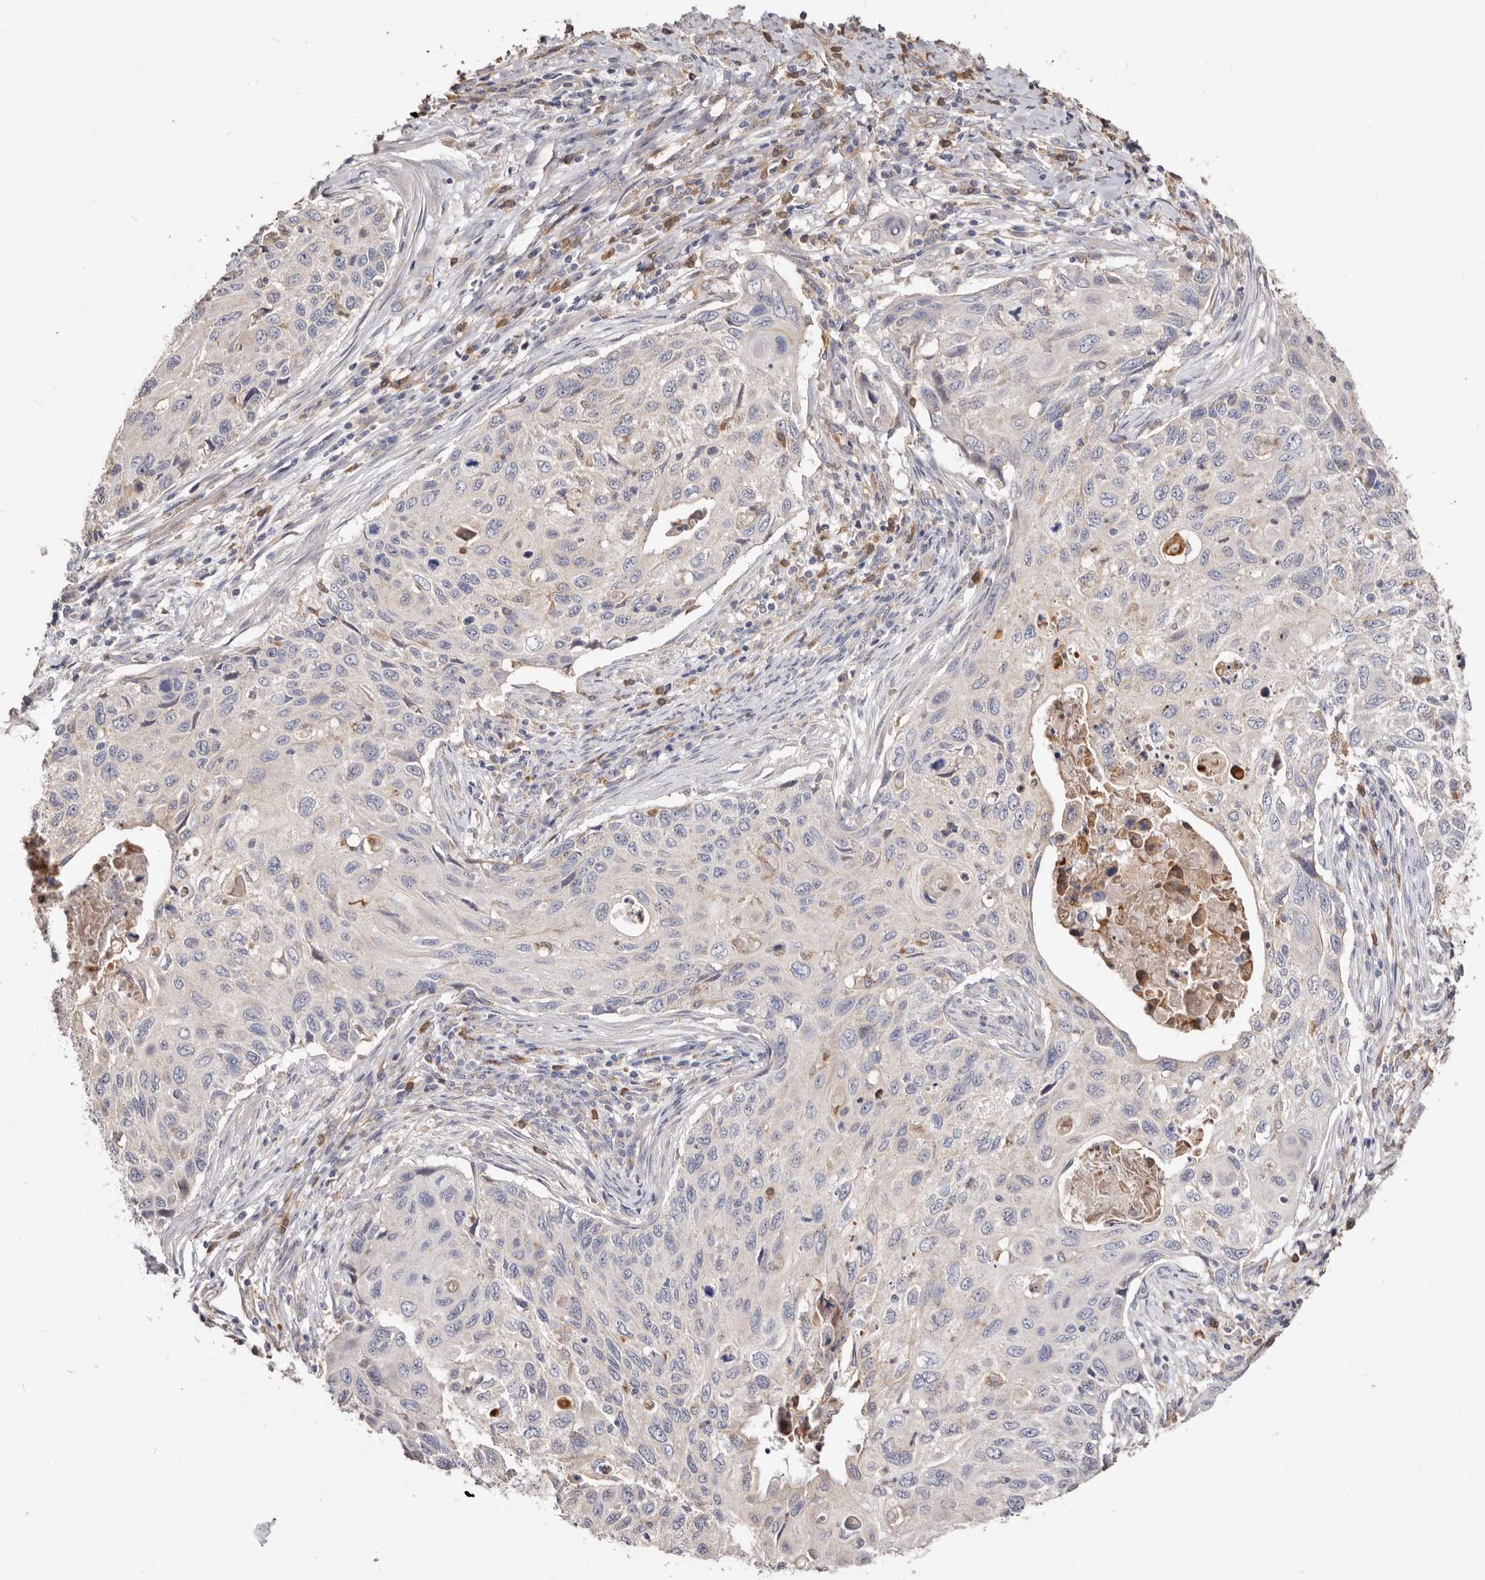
{"staining": {"intensity": "negative", "quantity": "none", "location": "none"}, "tissue": "cervical cancer", "cell_type": "Tumor cells", "image_type": "cancer", "snomed": [{"axis": "morphology", "description": "Squamous cell carcinoma, NOS"}, {"axis": "topography", "description": "Cervix"}], "caption": "Cervical squamous cell carcinoma was stained to show a protein in brown. There is no significant positivity in tumor cells.", "gene": "LRRC25", "patient": {"sex": "female", "age": 70}}